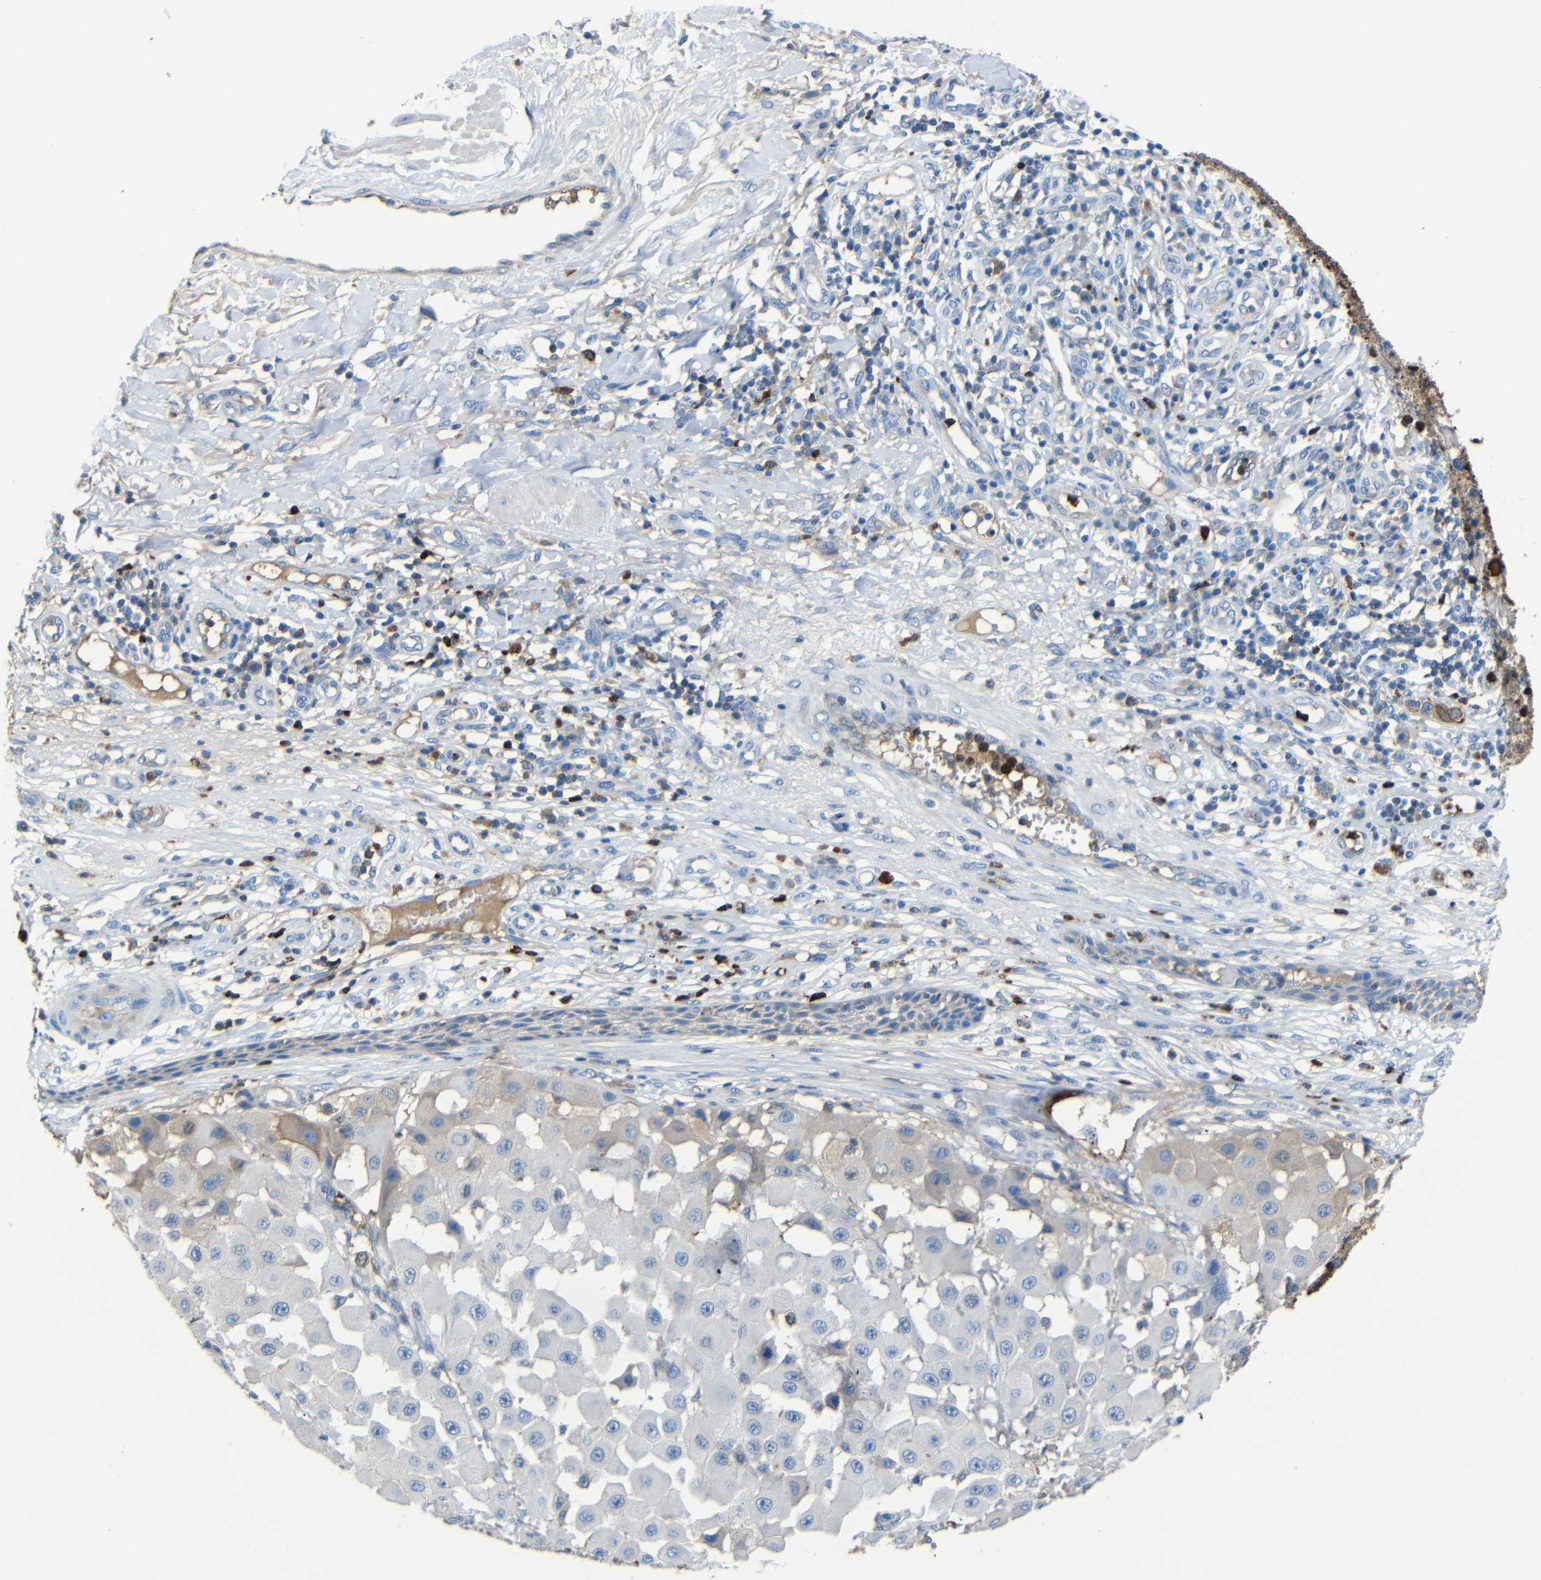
{"staining": {"intensity": "negative", "quantity": "none", "location": "none"}, "tissue": "melanoma", "cell_type": "Tumor cells", "image_type": "cancer", "snomed": [{"axis": "morphology", "description": "Malignant melanoma, NOS"}, {"axis": "topography", "description": "Skin"}], "caption": "This micrograph is of malignant melanoma stained with immunohistochemistry (IHC) to label a protein in brown with the nuclei are counter-stained blue. There is no staining in tumor cells.", "gene": "SERPINA1", "patient": {"sex": "female", "age": 81}}